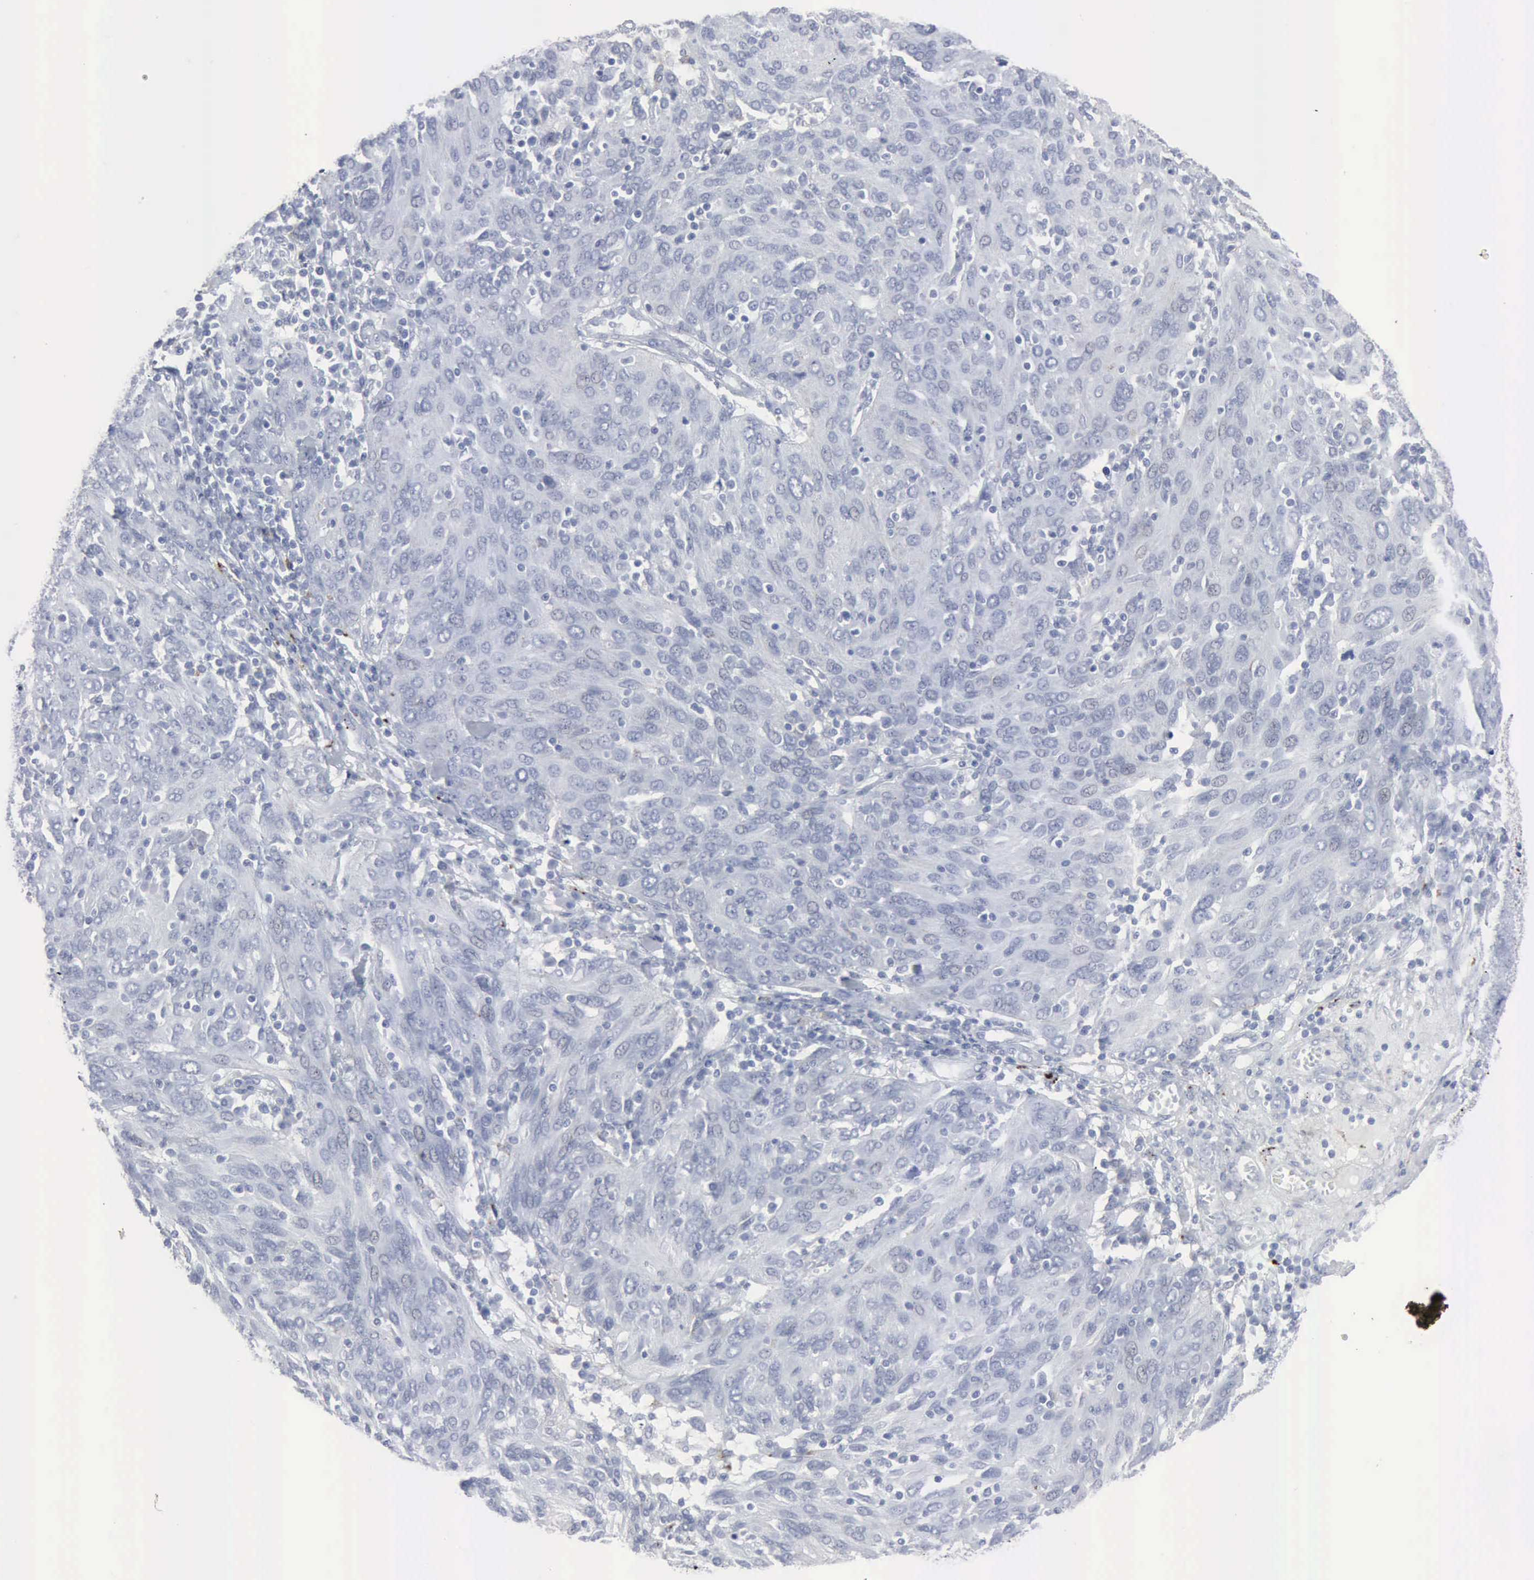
{"staining": {"intensity": "negative", "quantity": "none", "location": "none"}, "tissue": "ovarian cancer", "cell_type": "Tumor cells", "image_type": "cancer", "snomed": [{"axis": "morphology", "description": "Carcinoma, endometroid"}, {"axis": "topography", "description": "Ovary"}], "caption": "Immunohistochemistry (IHC) image of ovarian cancer (endometroid carcinoma) stained for a protein (brown), which displays no staining in tumor cells.", "gene": "GLA", "patient": {"sex": "female", "age": 50}}